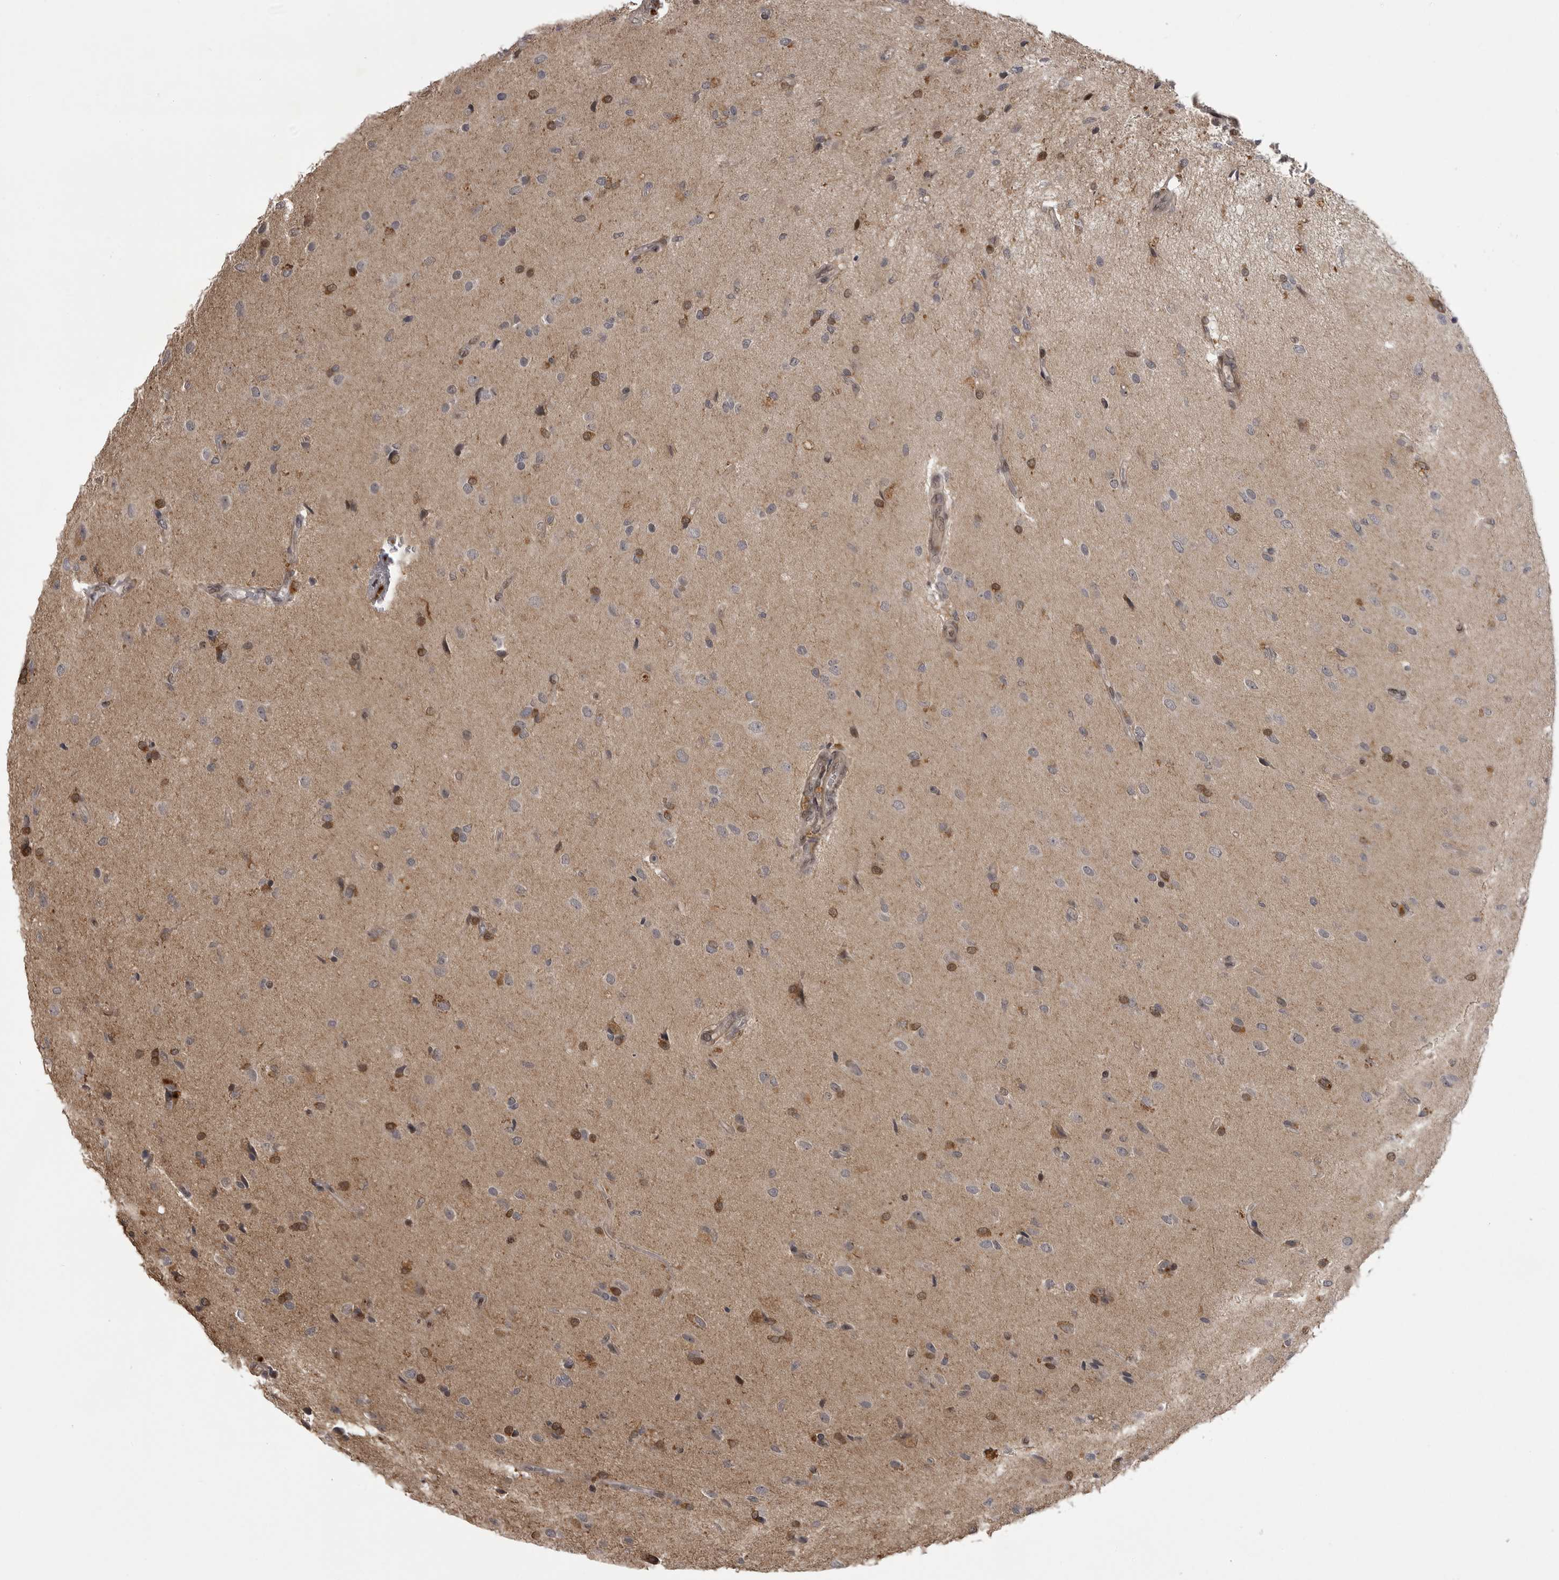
{"staining": {"intensity": "moderate", "quantity": "<25%", "location": "cytoplasmic/membranous"}, "tissue": "glioma", "cell_type": "Tumor cells", "image_type": "cancer", "snomed": [{"axis": "morphology", "description": "Glioma, malignant, High grade"}, {"axis": "topography", "description": "Brain"}], "caption": "Glioma stained with a brown dye demonstrates moderate cytoplasmic/membranous positive staining in about <25% of tumor cells.", "gene": "SNX16", "patient": {"sex": "male", "age": 72}}